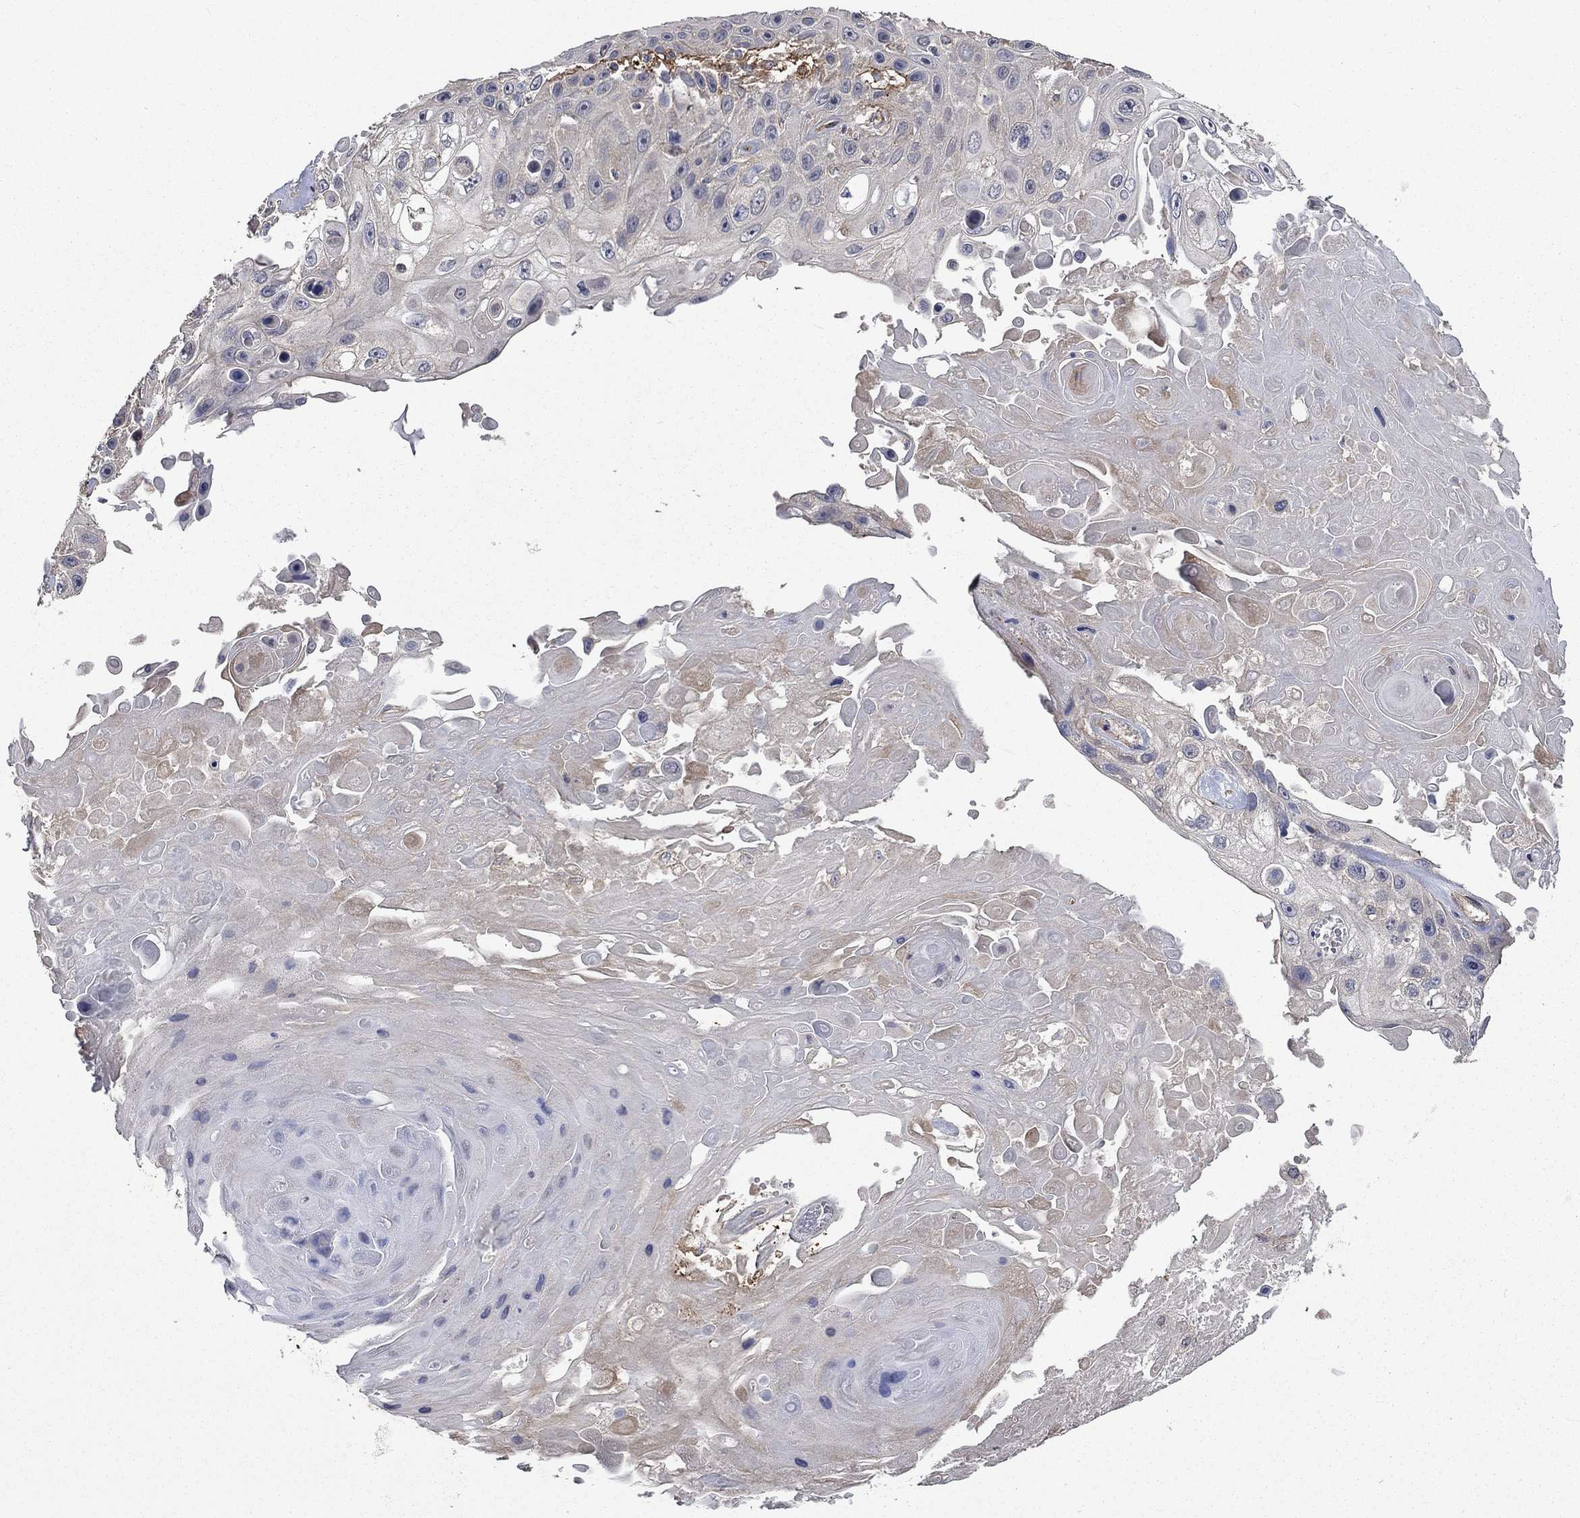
{"staining": {"intensity": "negative", "quantity": "none", "location": "none"}, "tissue": "skin cancer", "cell_type": "Tumor cells", "image_type": "cancer", "snomed": [{"axis": "morphology", "description": "Squamous cell carcinoma, NOS"}, {"axis": "topography", "description": "Skin"}], "caption": "Immunohistochemical staining of skin cancer demonstrates no significant positivity in tumor cells.", "gene": "VCAN", "patient": {"sex": "male", "age": 82}}